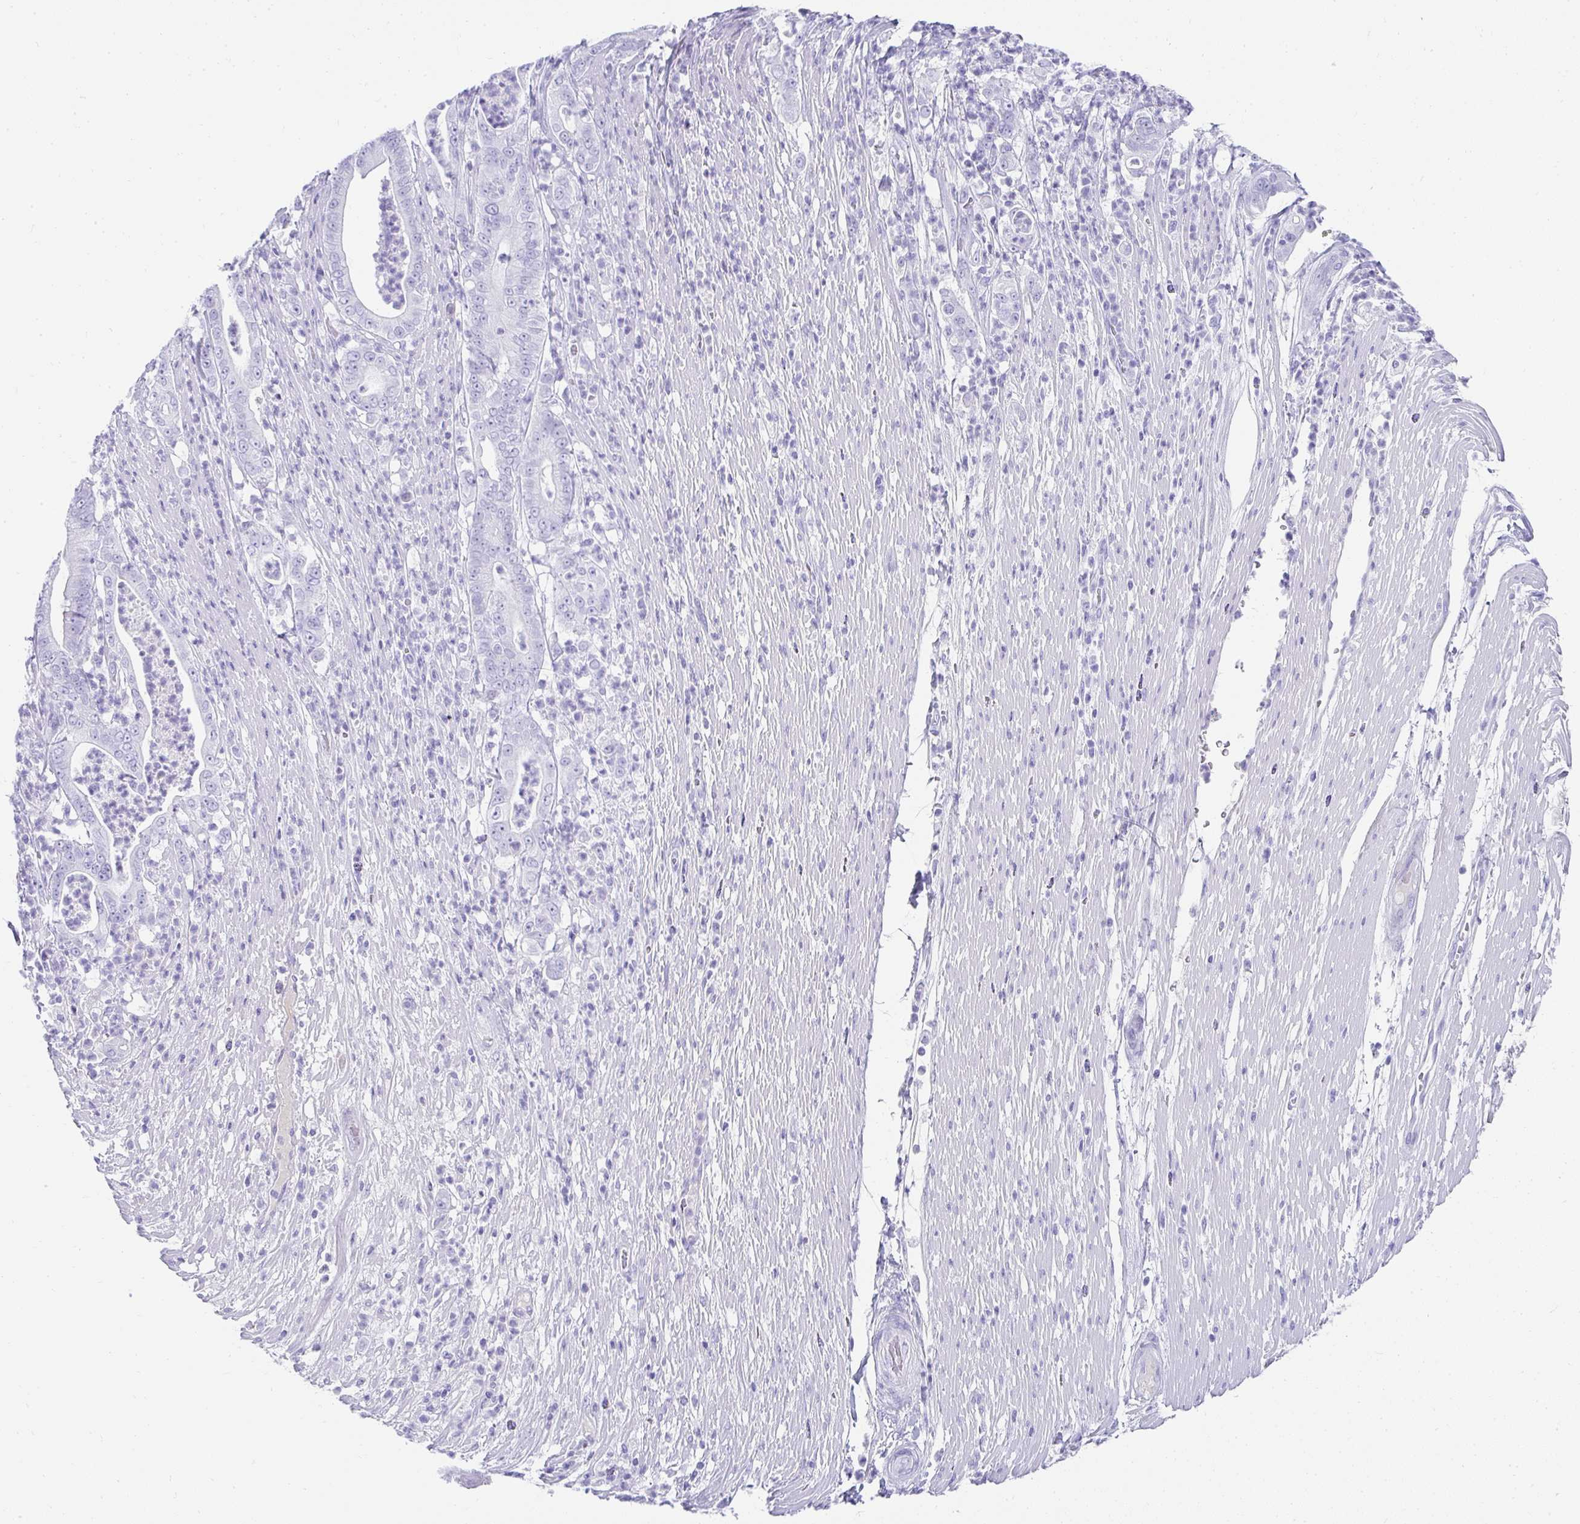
{"staining": {"intensity": "negative", "quantity": "none", "location": "none"}, "tissue": "pancreatic cancer", "cell_type": "Tumor cells", "image_type": "cancer", "snomed": [{"axis": "morphology", "description": "Adenocarcinoma, NOS"}, {"axis": "topography", "description": "Pancreas"}], "caption": "There is no significant positivity in tumor cells of pancreatic adenocarcinoma.", "gene": "TNNT1", "patient": {"sex": "male", "age": 71}}